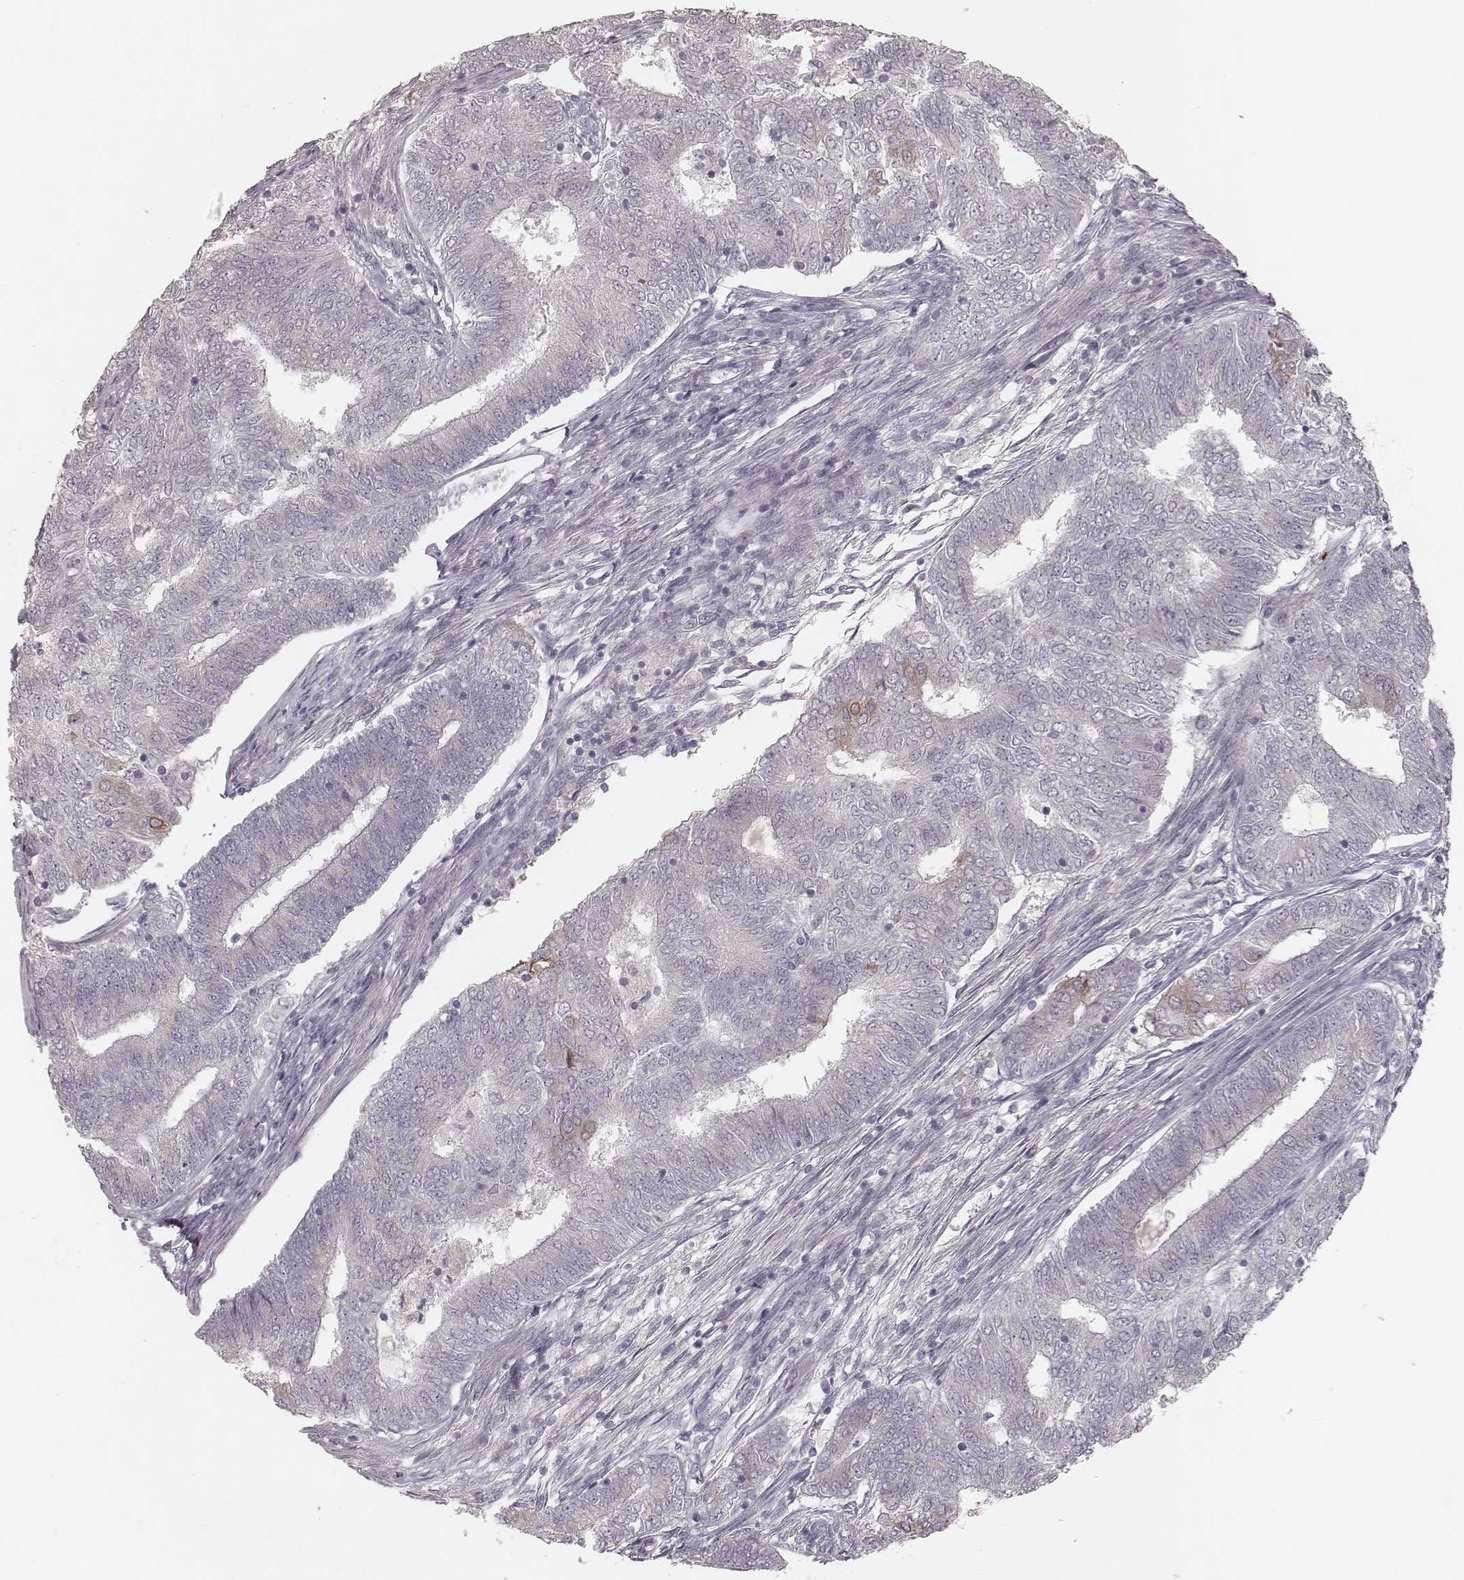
{"staining": {"intensity": "negative", "quantity": "none", "location": "none"}, "tissue": "endometrial cancer", "cell_type": "Tumor cells", "image_type": "cancer", "snomed": [{"axis": "morphology", "description": "Adenocarcinoma, NOS"}, {"axis": "topography", "description": "Endometrium"}], "caption": "Endometrial cancer (adenocarcinoma) was stained to show a protein in brown. There is no significant staining in tumor cells.", "gene": "FAM13B", "patient": {"sex": "female", "age": 62}}